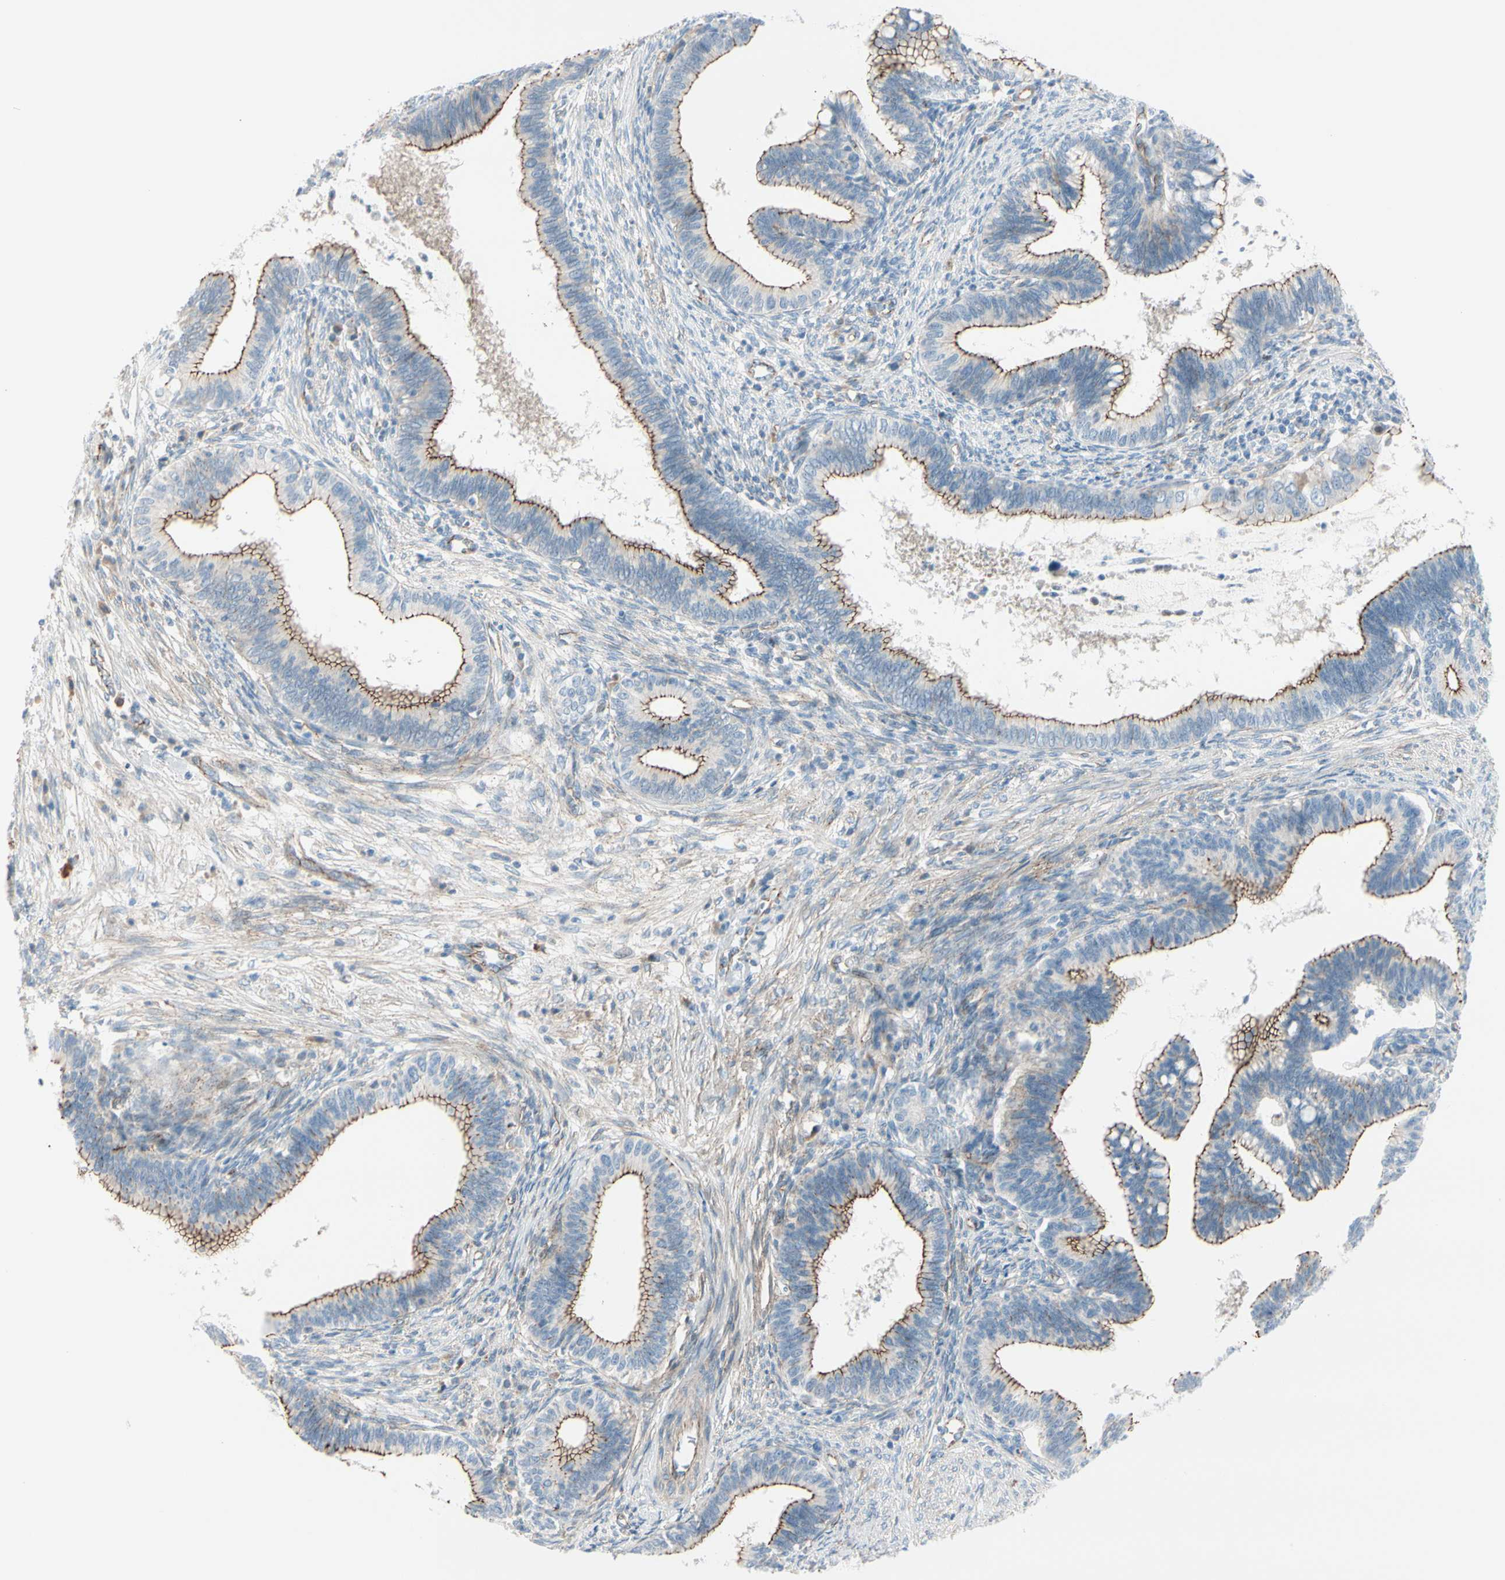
{"staining": {"intensity": "weak", "quantity": "25%-75%", "location": "cytoplasmic/membranous"}, "tissue": "cervical cancer", "cell_type": "Tumor cells", "image_type": "cancer", "snomed": [{"axis": "morphology", "description": "Adenocarcinoma, NOS"}, {"axis": "topography", "description": "Cervix"}], "caption": "The histopathology image reveals immunohistochemical staining of cervical cancer. There is weak cytoplasmic/membranous positivity is seen in approximately 25%-75% of tumor cells. Immunohistochemistry stains the protein in brown and the nuclei are stained blue.", "gene": "TJP1", "patient": {"sex": "female", "age": 36}}